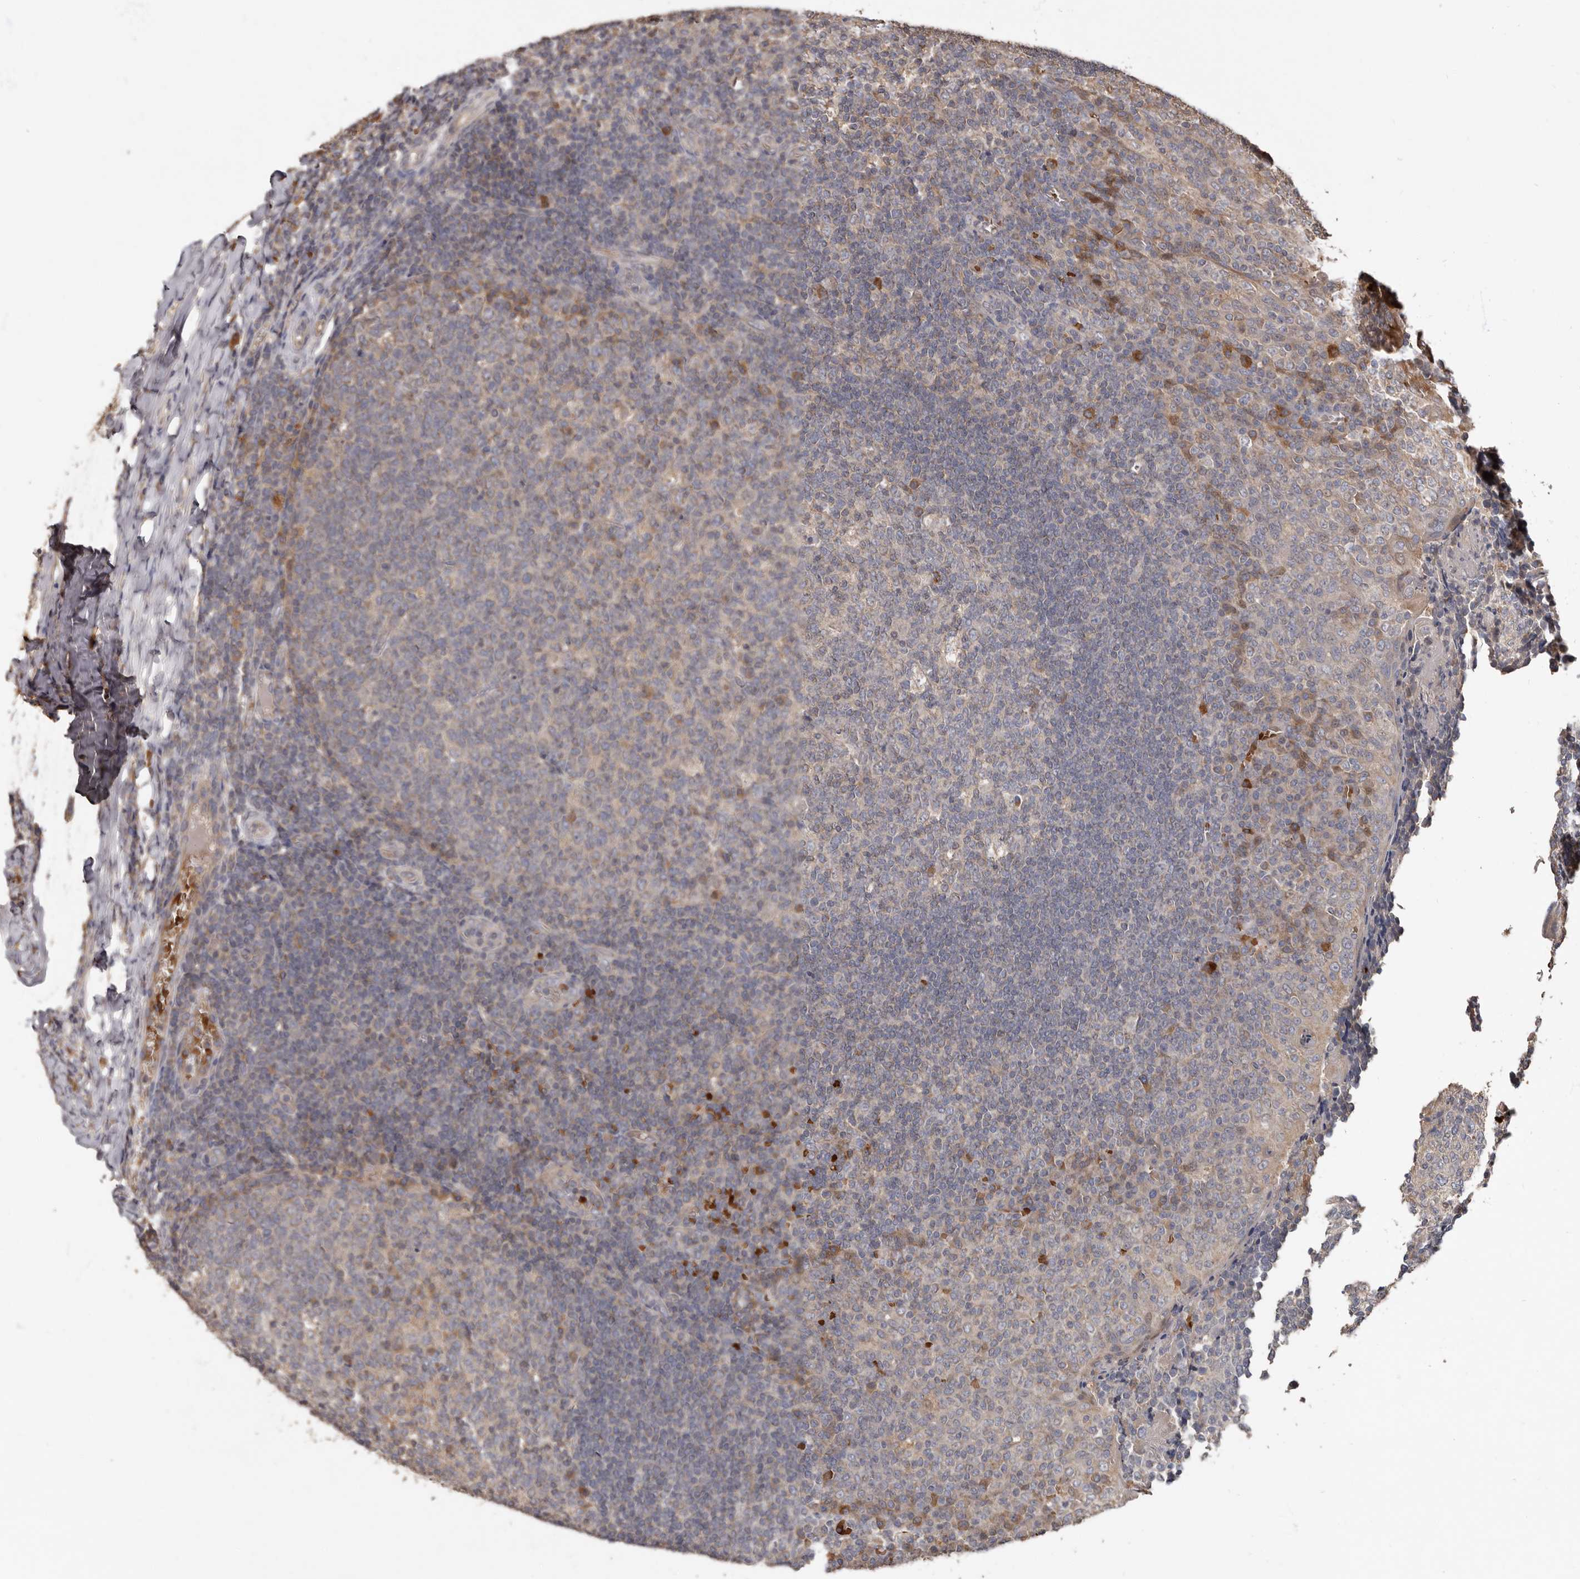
{"staining": {"intensity": "moderate", "quantity": "<25%", "location": "cytoplasmic/membranous"}, "tissue": "tonsil", "cell_type": "Germinal center cells", "image_type": "normal", "snomed": [{"axis": "morphology", "description": "Normal tissue, NOS"}, {"axis": "topography", "description": "Tonsil"}], "caption": "Immunohistochemistry (IHC) image of benign tonsil stained for a protein (brown), which exhibits low levels of moderate cytoplasmic/membranous positivity in approximately <25% of germinal center cells.", "gene": "KIF26B", "patient": {"sex": "female", "age": 19}}